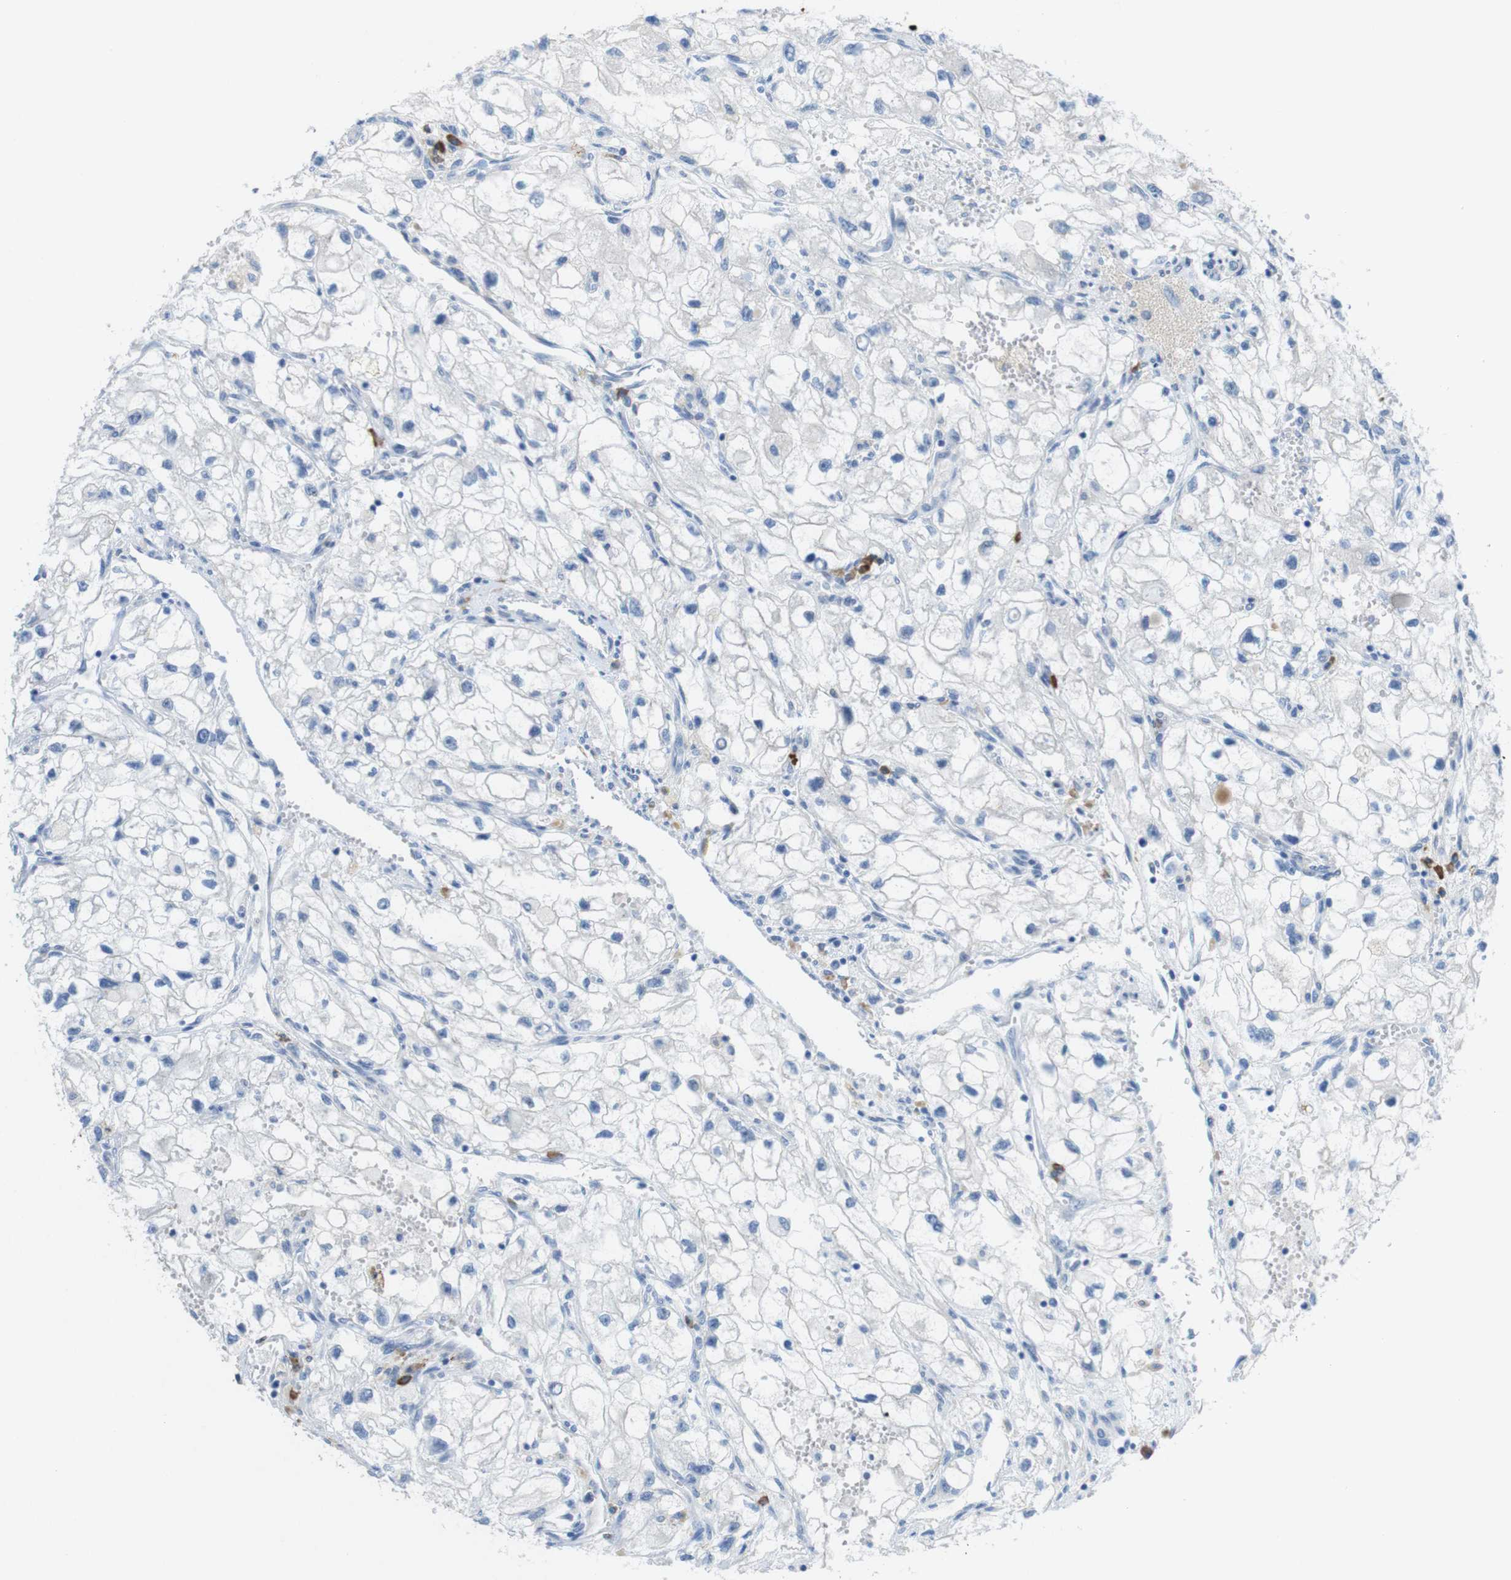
{"staining": {"intensity": "negative", "quantity": "none", "location": "none"}, "tissue": "renal cancer", "cell_type": "Tumor cells", "image_type": "cancer", "snomed": [{"axis": "morphology", "description": "Adenocarcinoma, NOS"}, {"axis": "topography", "description": "Kidney"}], "caption": "IHC of human renal cancer demonstrates no expression in tumor cells.", "gene": "CLMN", "patient": {"sex": "female", "age": 70}}